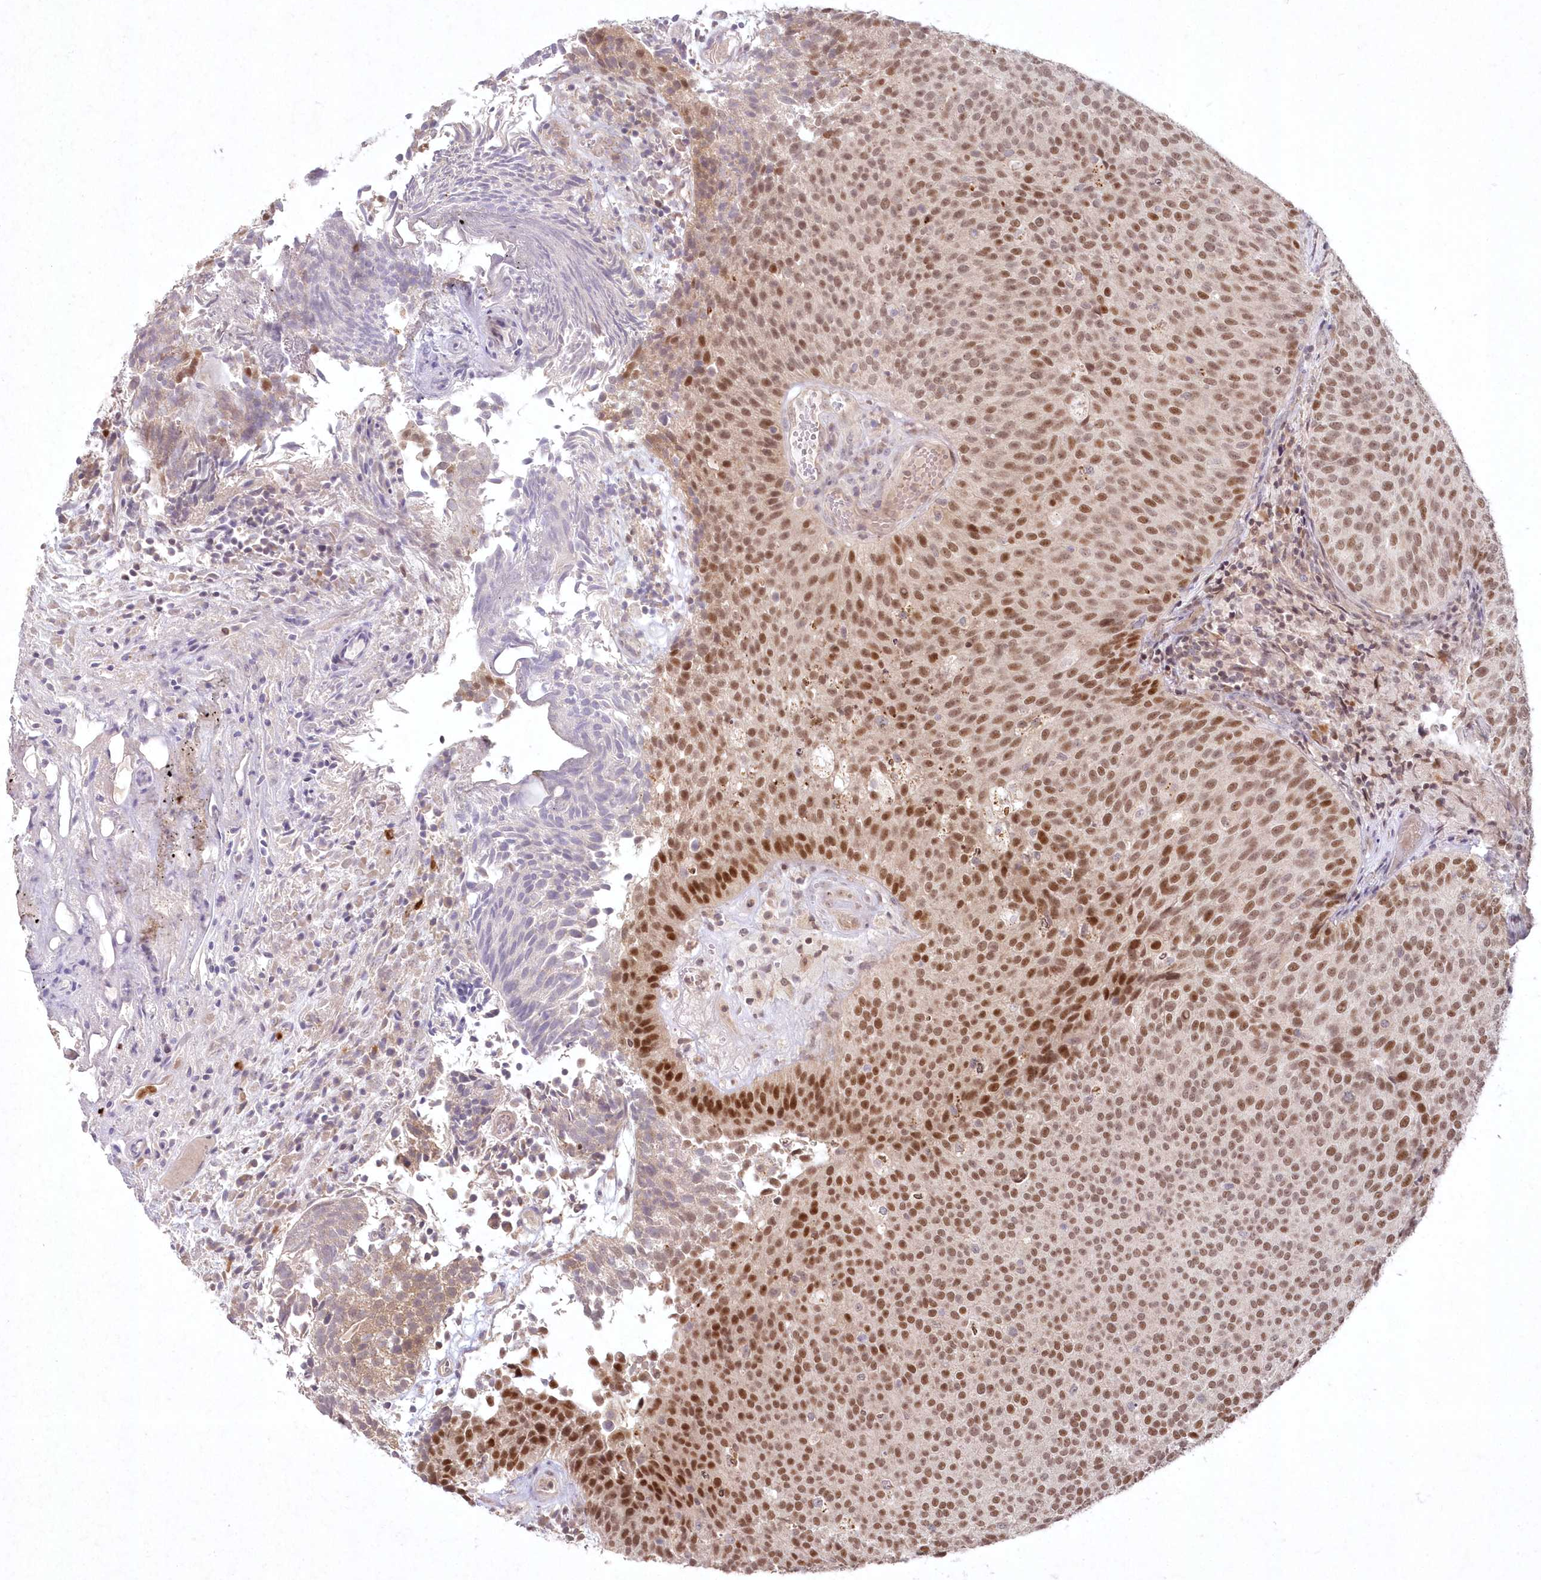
{"staining": {"intensity": "strong", "quantity": "25%-75%", "location": "nuclear"}, "tissue": "urothelial cancer", "cell_type": "Tumor cells", "image_type": "cancer", "snomed": [{"axis": "morphology", "description": "Urothelial carcinoma, Low grade"}, {"axis": "topography", "description": "Urinary bladder"}], "caption": "A histopathology image showing strong nuclear expression in approximately 25%-75% of tumor cells in urothelial carcinoma (low-grade), as visualized by brown immunohistochemical staining.", "gene": "ASCC1", "patient": {"sex": "male", "age": 86}}